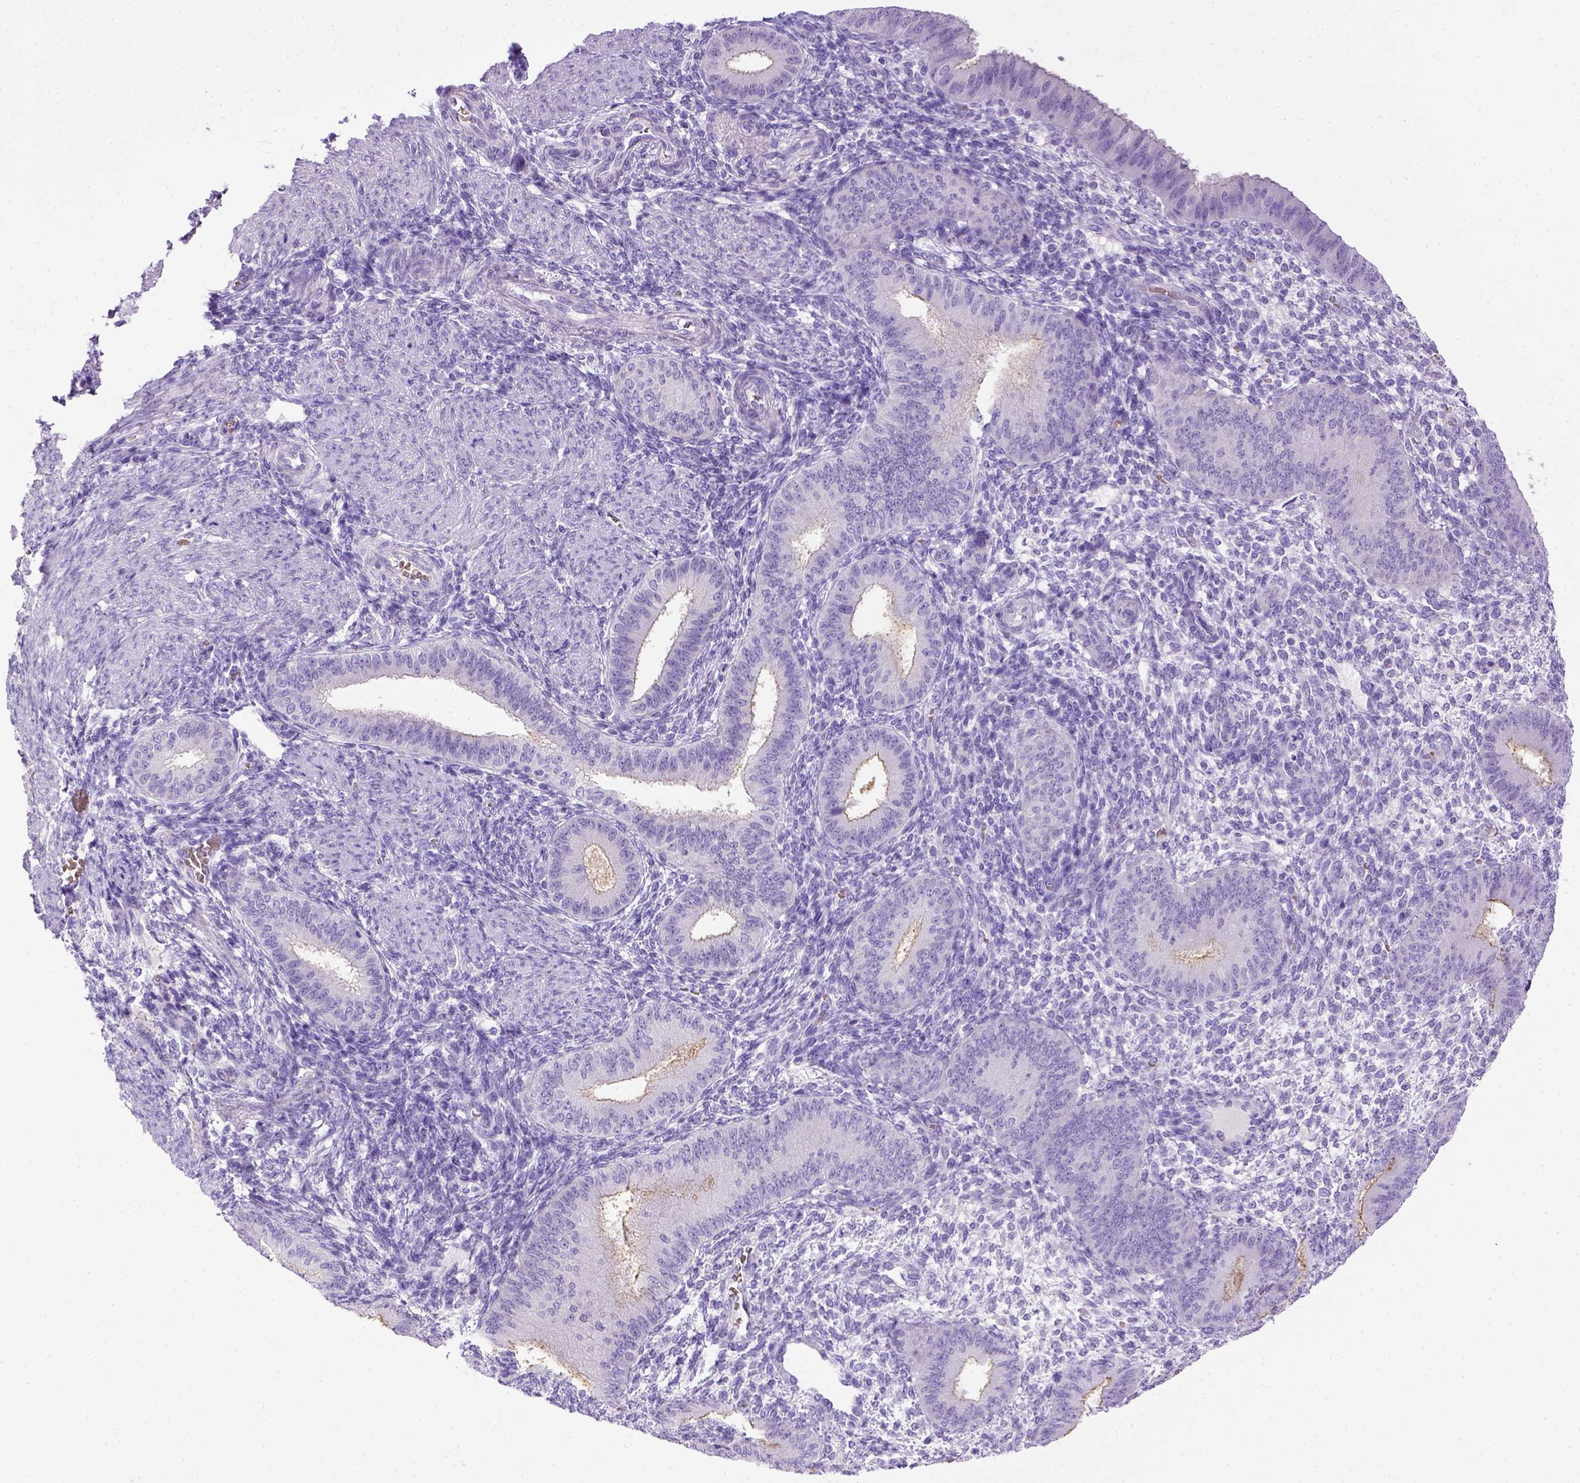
{"staining": {"intensity": "negative", "quantity": "none", "location": "none"}, "tissue": "endometrium", "cell_type": "Cells in endometrial stroma", "image_type": "normal", "snomed": [{"axis": "morphology", "description": "Normal tissue, NOS"}, {"axis": "topography", "description": "Endometrium"}], "caption": "This is an IHC histopathology image of unremarkable endometrium. There is no positivity in cells in endometrial stroma.", "gene": "BAAT", "patient": {"sex": "female", "age": 39}}